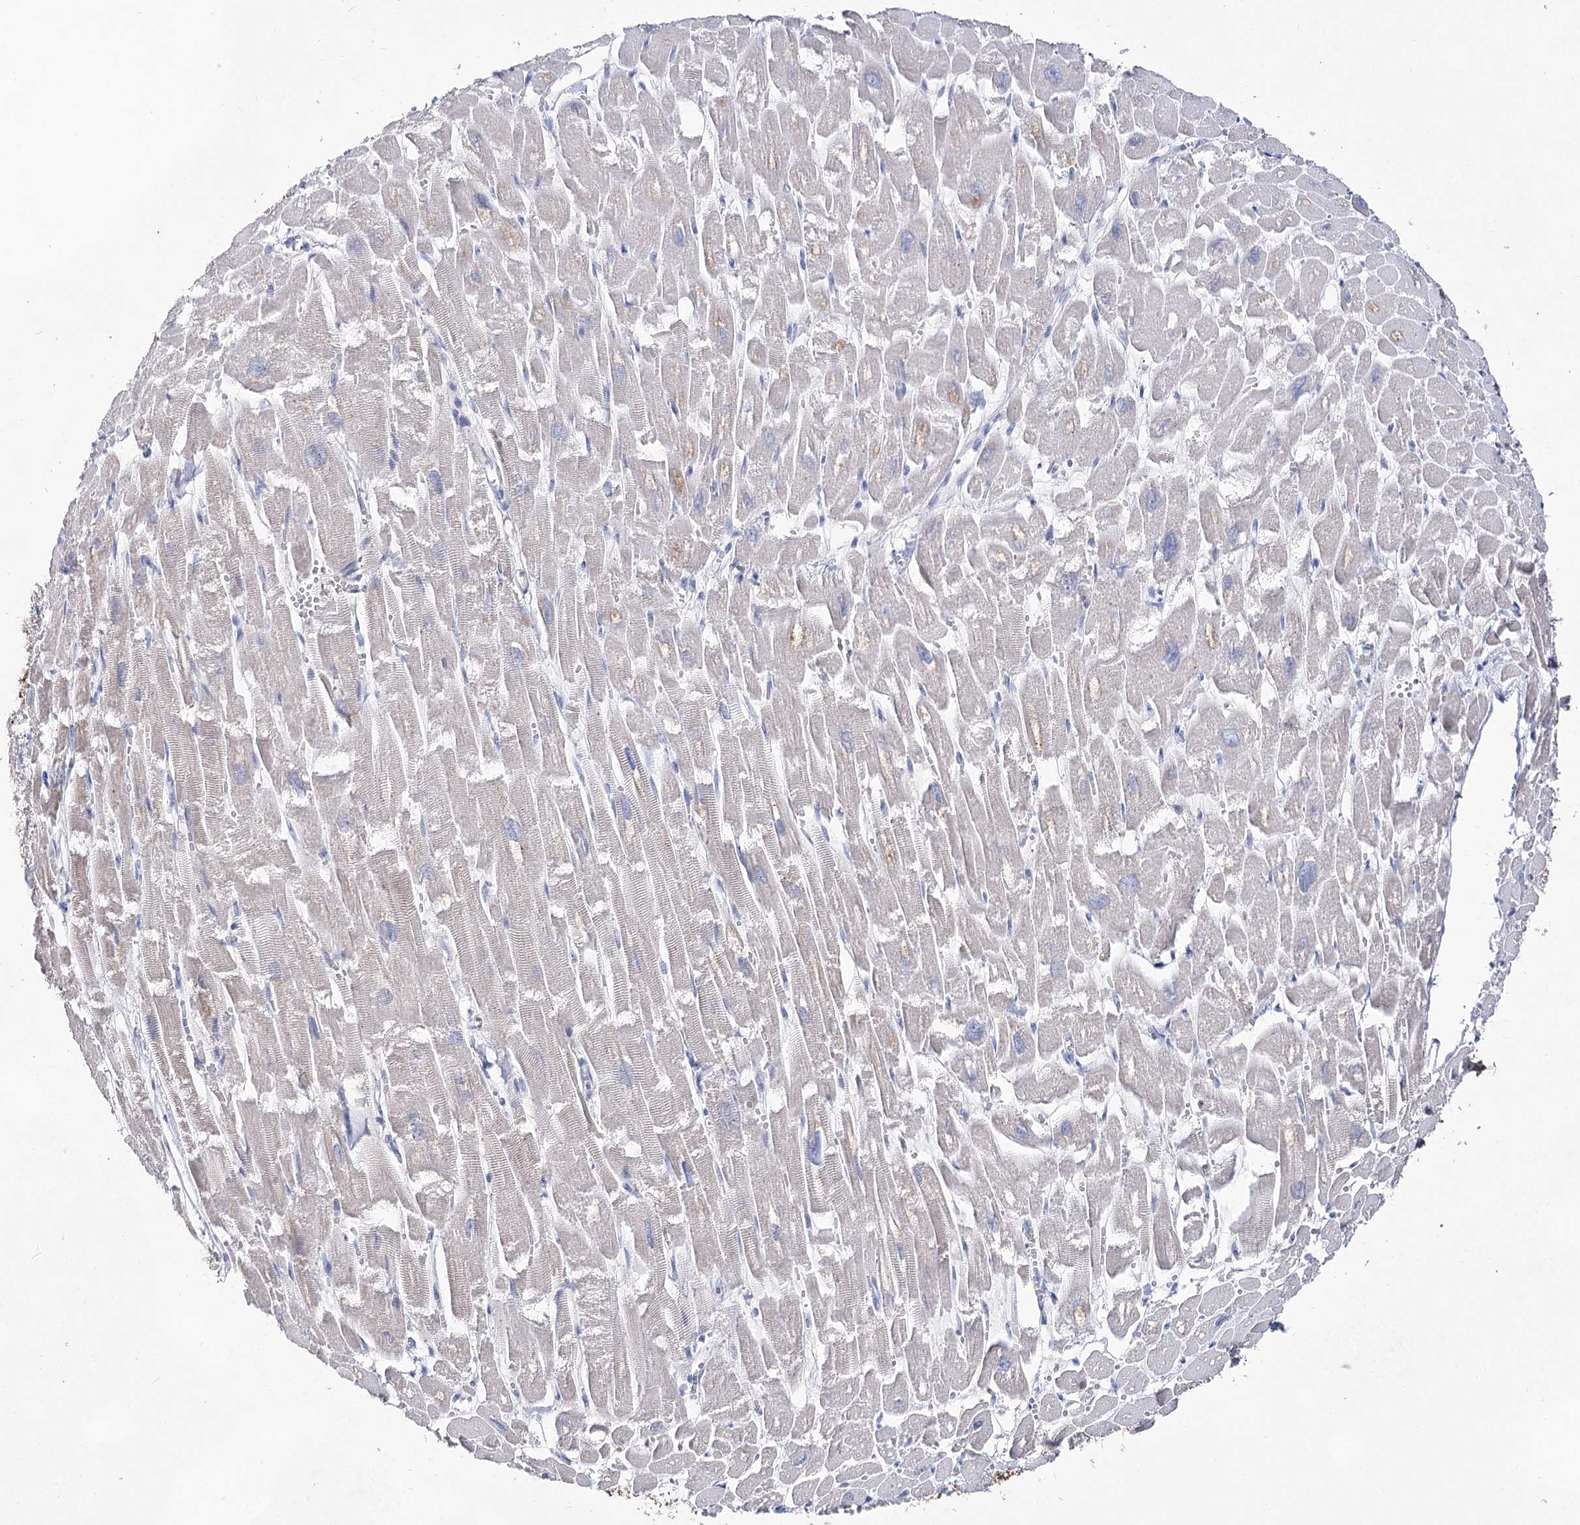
{"staining": {"intensity": "moderate", "quantity": "<25%", "location": "cytoplasmic/membranous"}, "tissue": "heart muscle", "cell_type": "Cardiomyocytes", "image_type": "normal", "snomed": [{"axis": "morphology", "description": "Normal tissue, NOS"}, {"axis": "topography", "description": "Heart"}], "caption": "Moderate cytoplasmic/membranous staining is present in approximately <25% of cardiomyocytes in normal heart muscle.", "gene": "UGDH", "patient": {"sex": "male", "age": 54}}